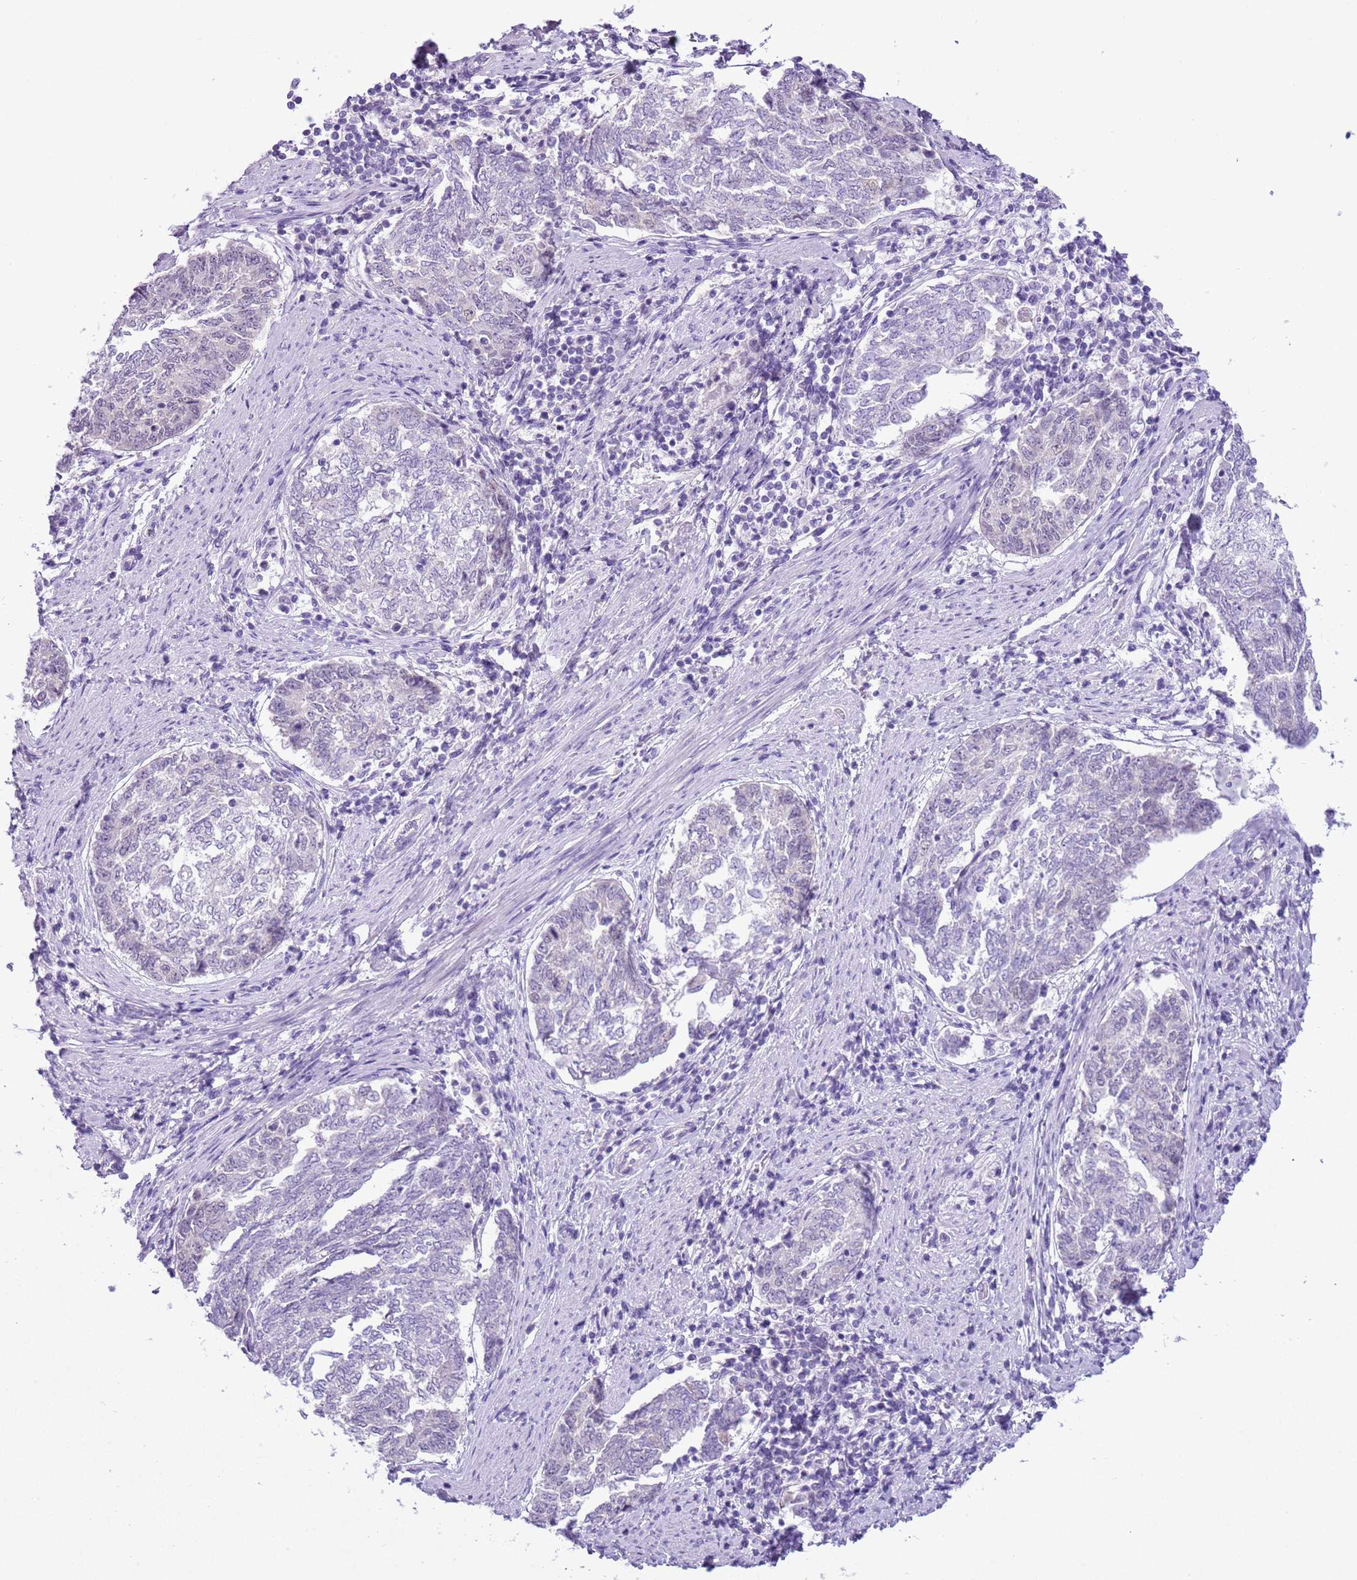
{"staining": {"intensity": "negative", "quantity": "none", "location": "none"}, "tissue": "endometrial cancer", "cell_type": "Tumor cells", "image_type": "cancer", "snomed": [{"axis": "morphology", "description": "Adenocarcinoma, NOS"}, {"axis": "topography", "description": "Endometrium"}], "caption": "This micrograph is of endometrial adenocarcinoma stained with immunohistochemistry to label a protein in brown with the nuclei are counter-stained blue. There is no expression in tumor cells. (Stains: DAB (3,3'-diaminobenzidine) immunohistochemistry with hematoxylin counter stain, Microscopy: brightfield microscopy at high magnification).", "gene": "FAM120C", "patient": {"sex": "female", "age": 80}}